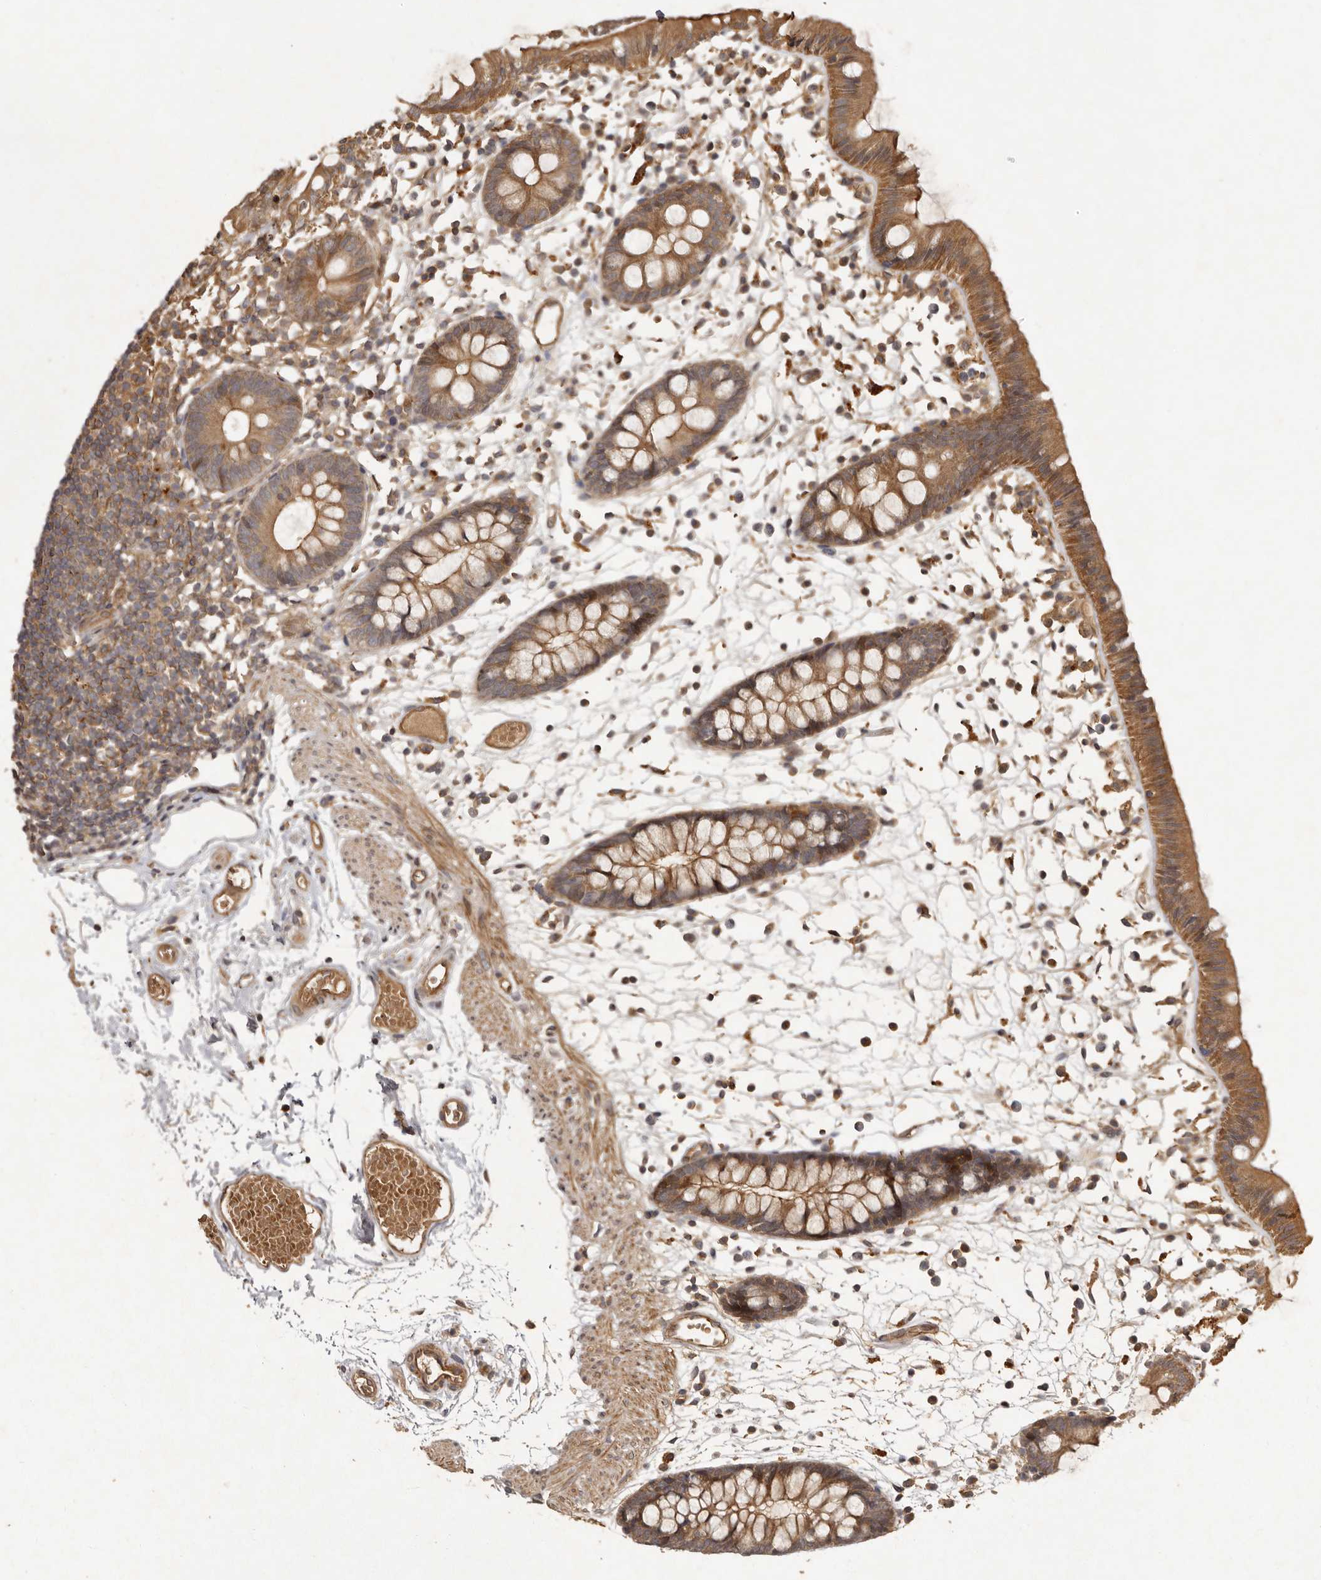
{"staining": {"intensity": "moderate", "quantity": ">75%", "location": "cytoplasmic/membranous"}, "tissue": "colon", "cell_type": "Endothelial cells", "image_type": "normal", "snomed": [{"axis": "morphology", "description": "Normal tissue, NOS"}, {"axis": "topography", "description": "Colon"}], "caption": "Moderate cytoplasmic/membranous protein staining is identified in approximately >75% of endothelial cells in colon.", "gene": "SEMA3A", "patient": {"sex": "male", "age": 56}}